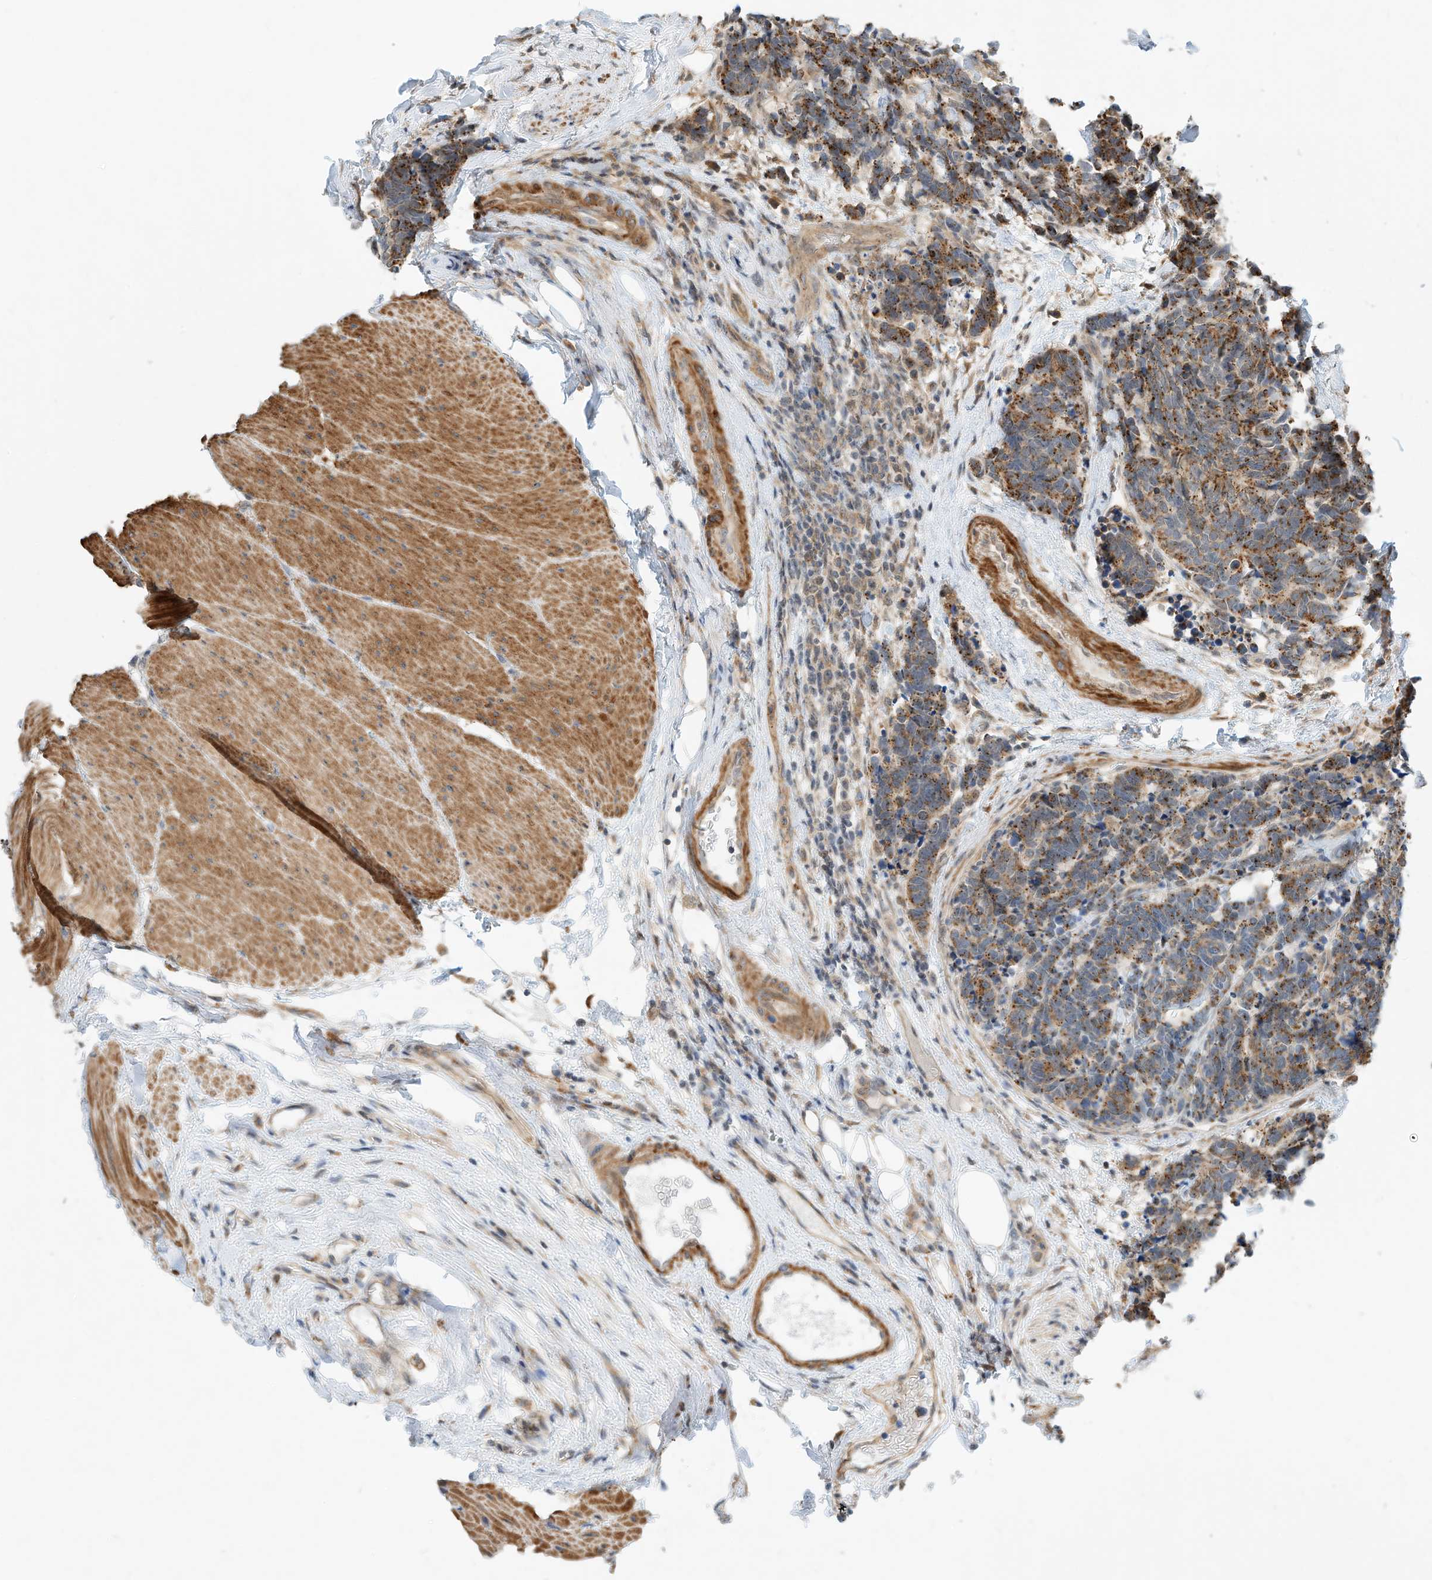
{"staining": {"intensity": "moderate", "quantity": ">75%", "location": "cytoplasmic/membranous"}, "tissue": "carcinoid", "cell_type": "Tumor cells", "image_type": "cancer", "snomed": [{"axis": "morphology", "description": "Carcinoma, NOS"}, {"axis": "morphology", "description": "Carcinoid, malignant, NOS"}, {"axis": "topography", "description": "Urinary bladder"}], "caption": "High-power microscopy captured an IHC photomicrograph of carcinoid, revealing moderate cytoplasmic/membranous staining in approximately >75% of tumor cells. (DAB IHC, brown staining for protein, blue staining for nuclei).", "gene": "CPAMD8", "patient": {"sex": "male", "age": 57}}